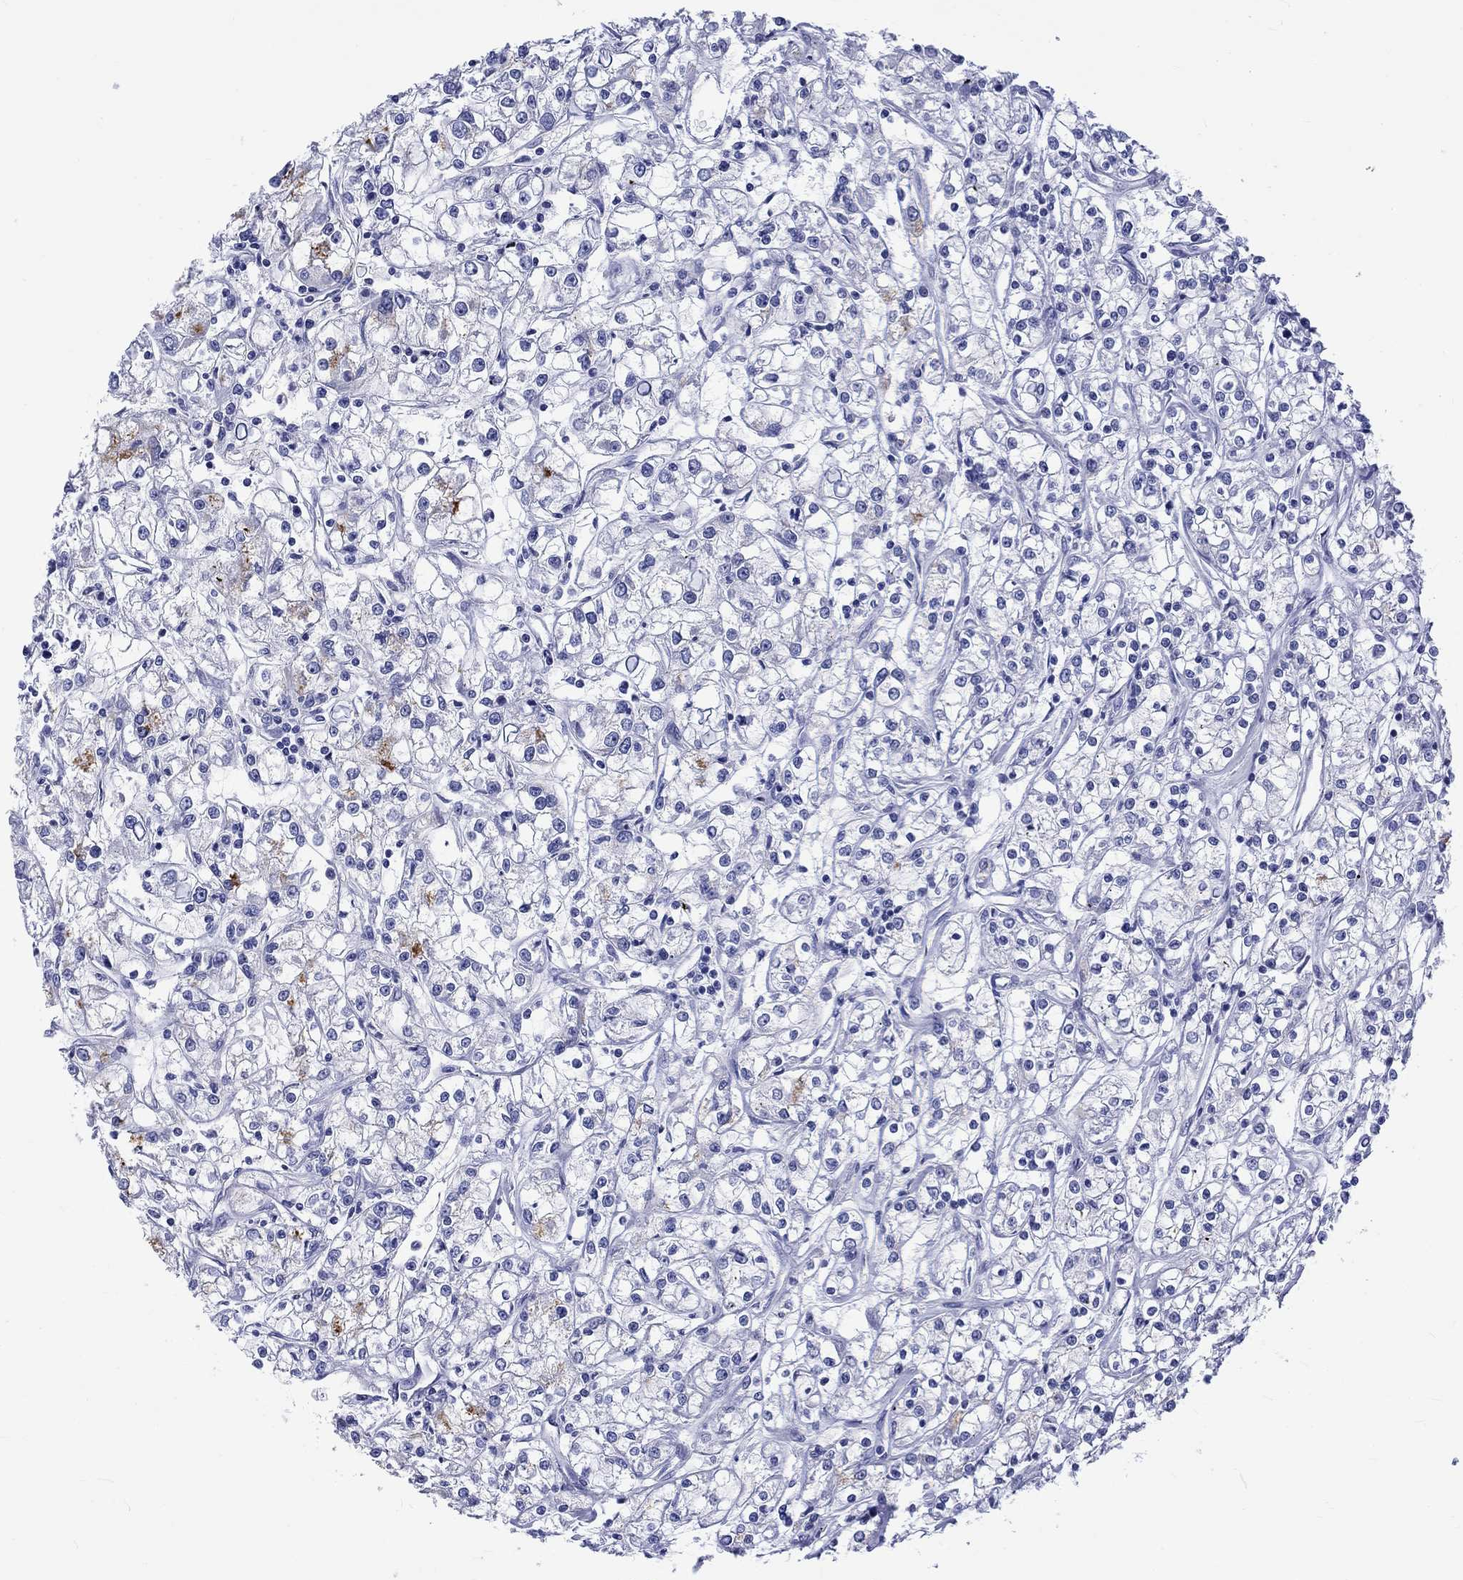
{"staining": {"intensity": "negative", "quantity": "none", "location": "none"}, "tissue": "renal cancer", "cell_type": "Tumor cells", "image_type": "cancer", "snomed": [{"axis": "morphology", "description": "Adenocarcinoma, NOS"}, {"axis": "topography", "description": "Kidney"}], "caption": "Human renal cancer (adenocarcinoma) stained for a protein using IHC displays no staining in tumor cells.", "gene": "SH2D7", "patient": {"sex": "female", "age": 59}}